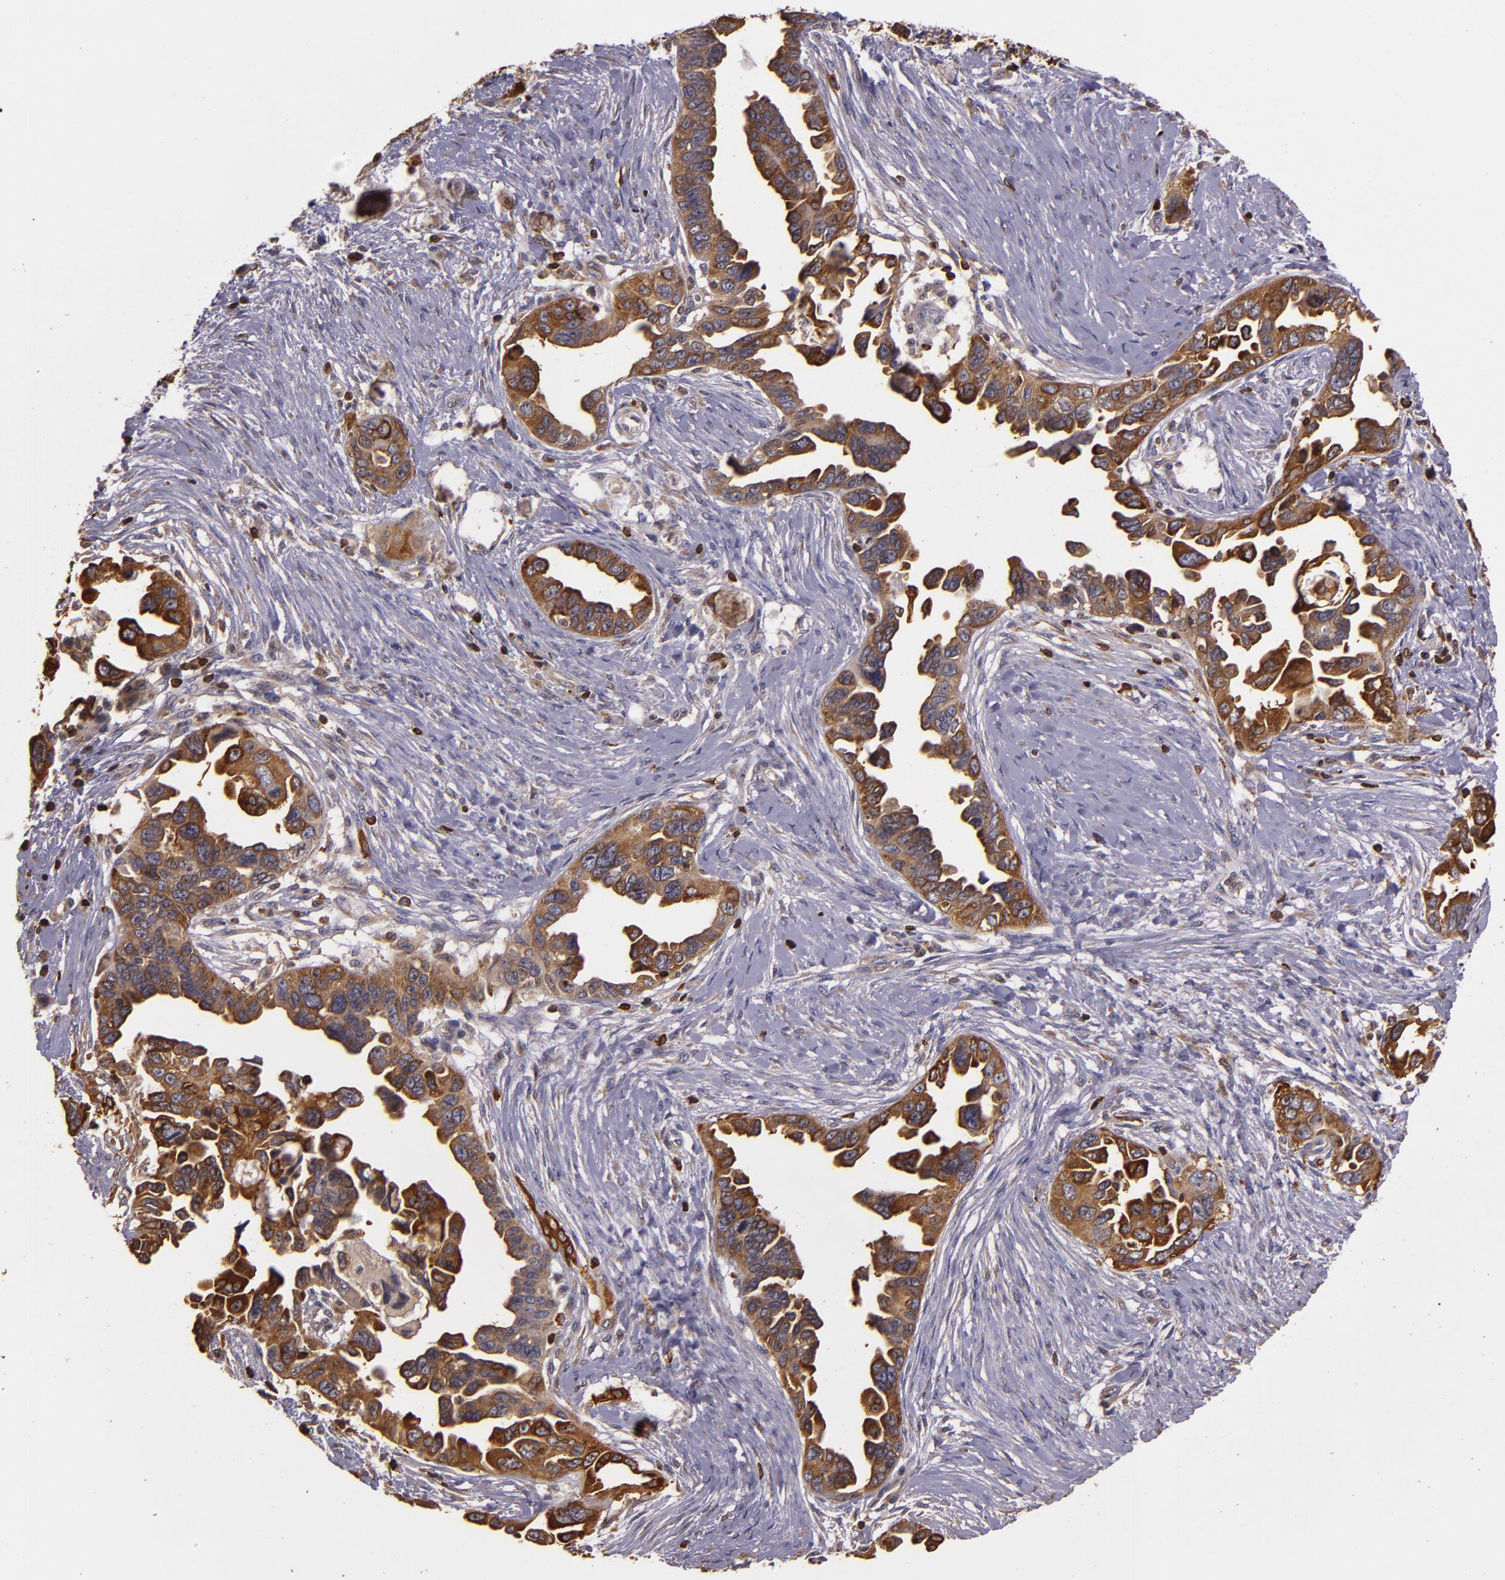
{"staining": {"intensity": "strong", "quantity": ">75%", "location": "cytoplasmic/membranous"}, "tissue": "ovarian cancer", "cell_type": "Tumor cells", "image_type": "cancer", "snomed": [{"axis": "morphology", "description": "Cystadenocarcinoma, serous, NOS"}, {"axis": "topography", "description": "Ovary"}], "caption": "Strong cytoplasmic/membranous expression is appreciated in approximately >75% of tumor cells in ovarian cancer (serous cystadenocarcinoma).", "gene": "SLC9A3R1", "patient": {"sex": "female", "age": 63}}